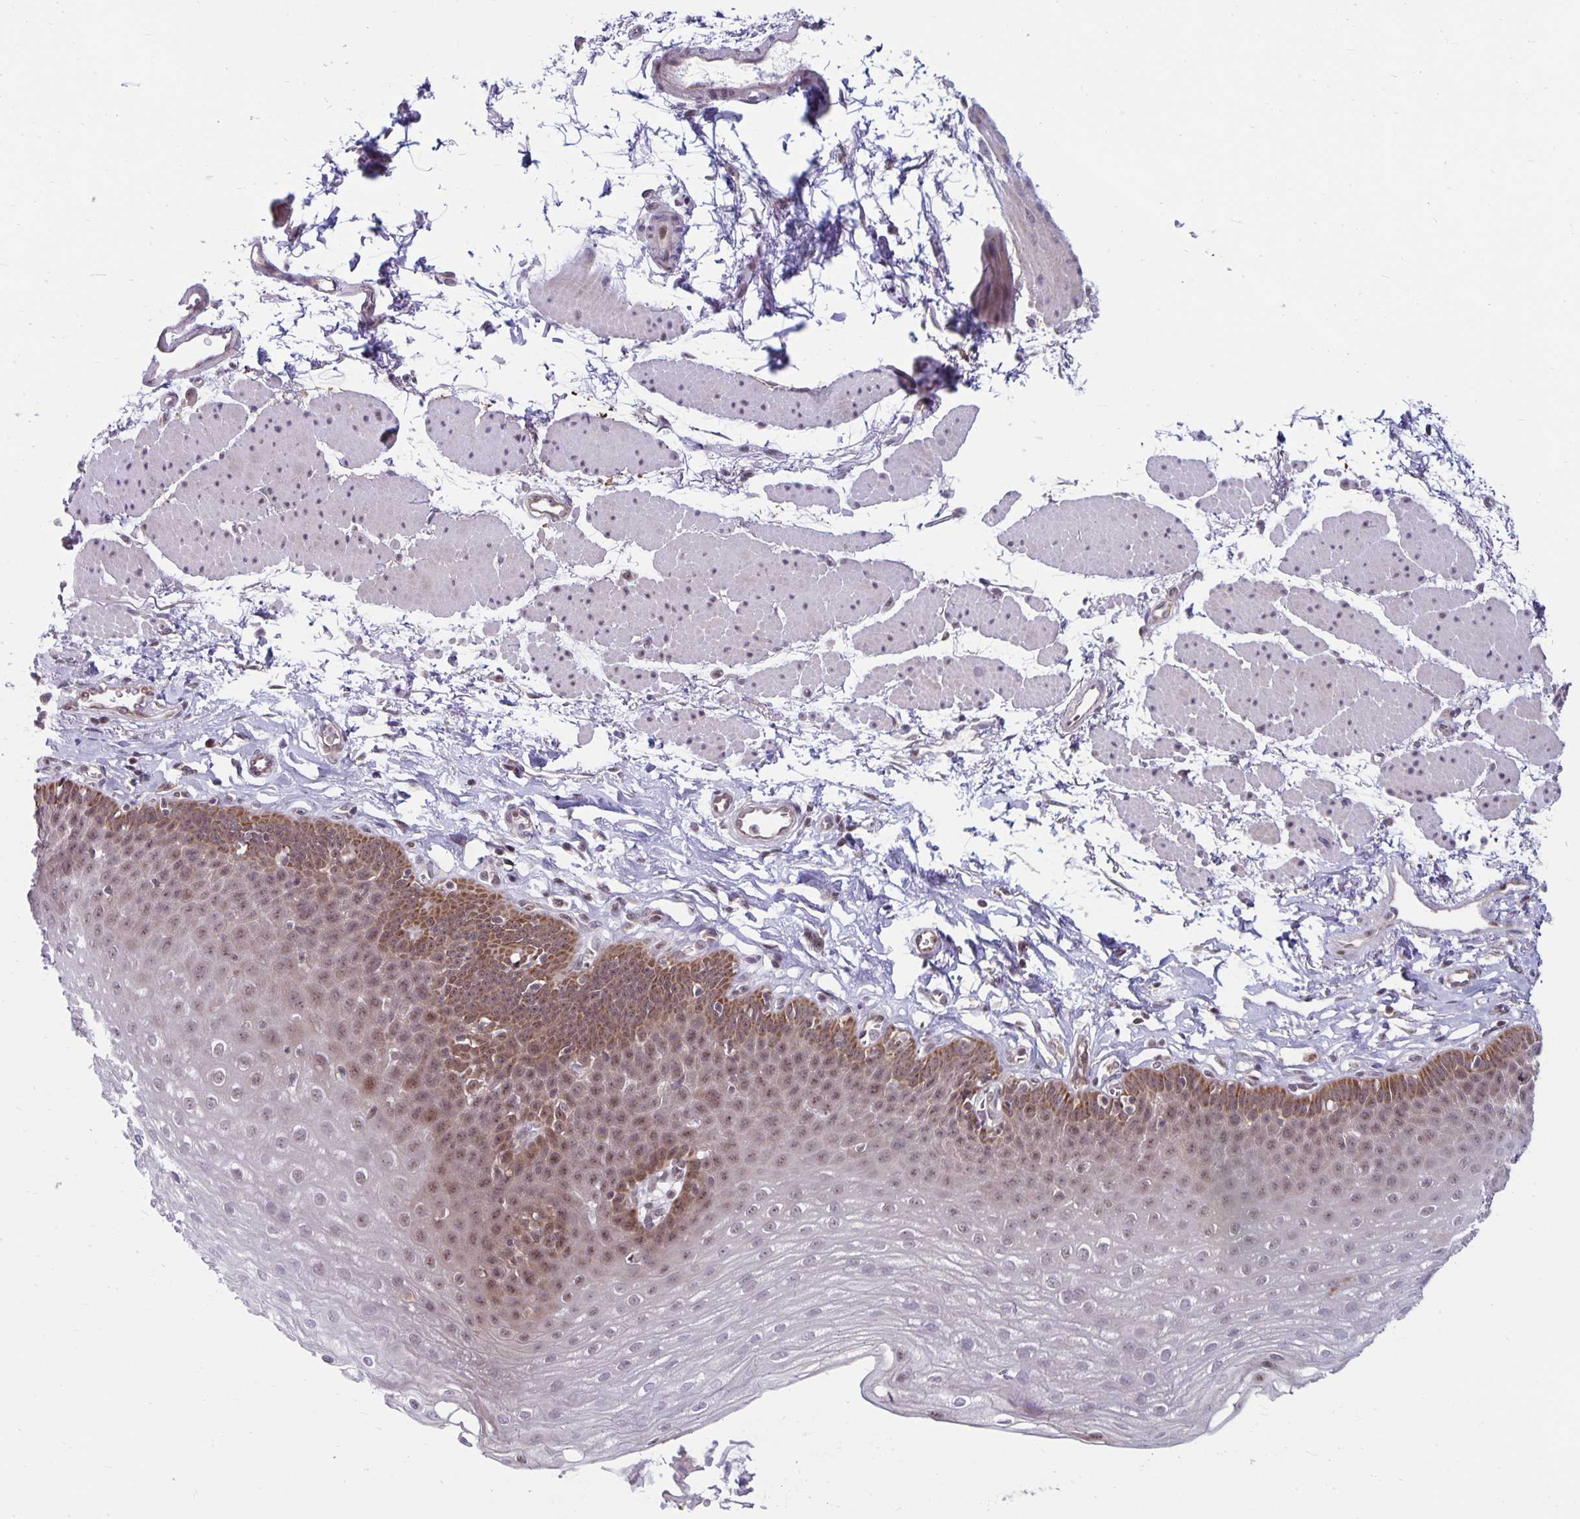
{"staining": {"intensity": "moderate", "quantity": "25%-75%", "location": "cytoplasmic/membranous,nuclear"}, "tissue": "esophagus", "cell_type": "Squamous epithelial cells", "image_type": "normal", "snomed": [{"axis": "morphology", "description": "Normal tissue, NOS"}, {"axis": "topography", "description": "Esophagus"}], "caption": "Esophagus stained with DAB (3,3'-diaminobenzidine) immunohistochemistry shows medium levels of moderate cytoplasmic/membranous,nuclear positivity in approximately 25%-75% of squamous epithelial cells. Using DAB (brown) and hematoxylin (blue) stains, captured at high magnification using brightfield microscopy.", "gene": "EXOC6B", "patient": {"sex": "female", "age": 81}}